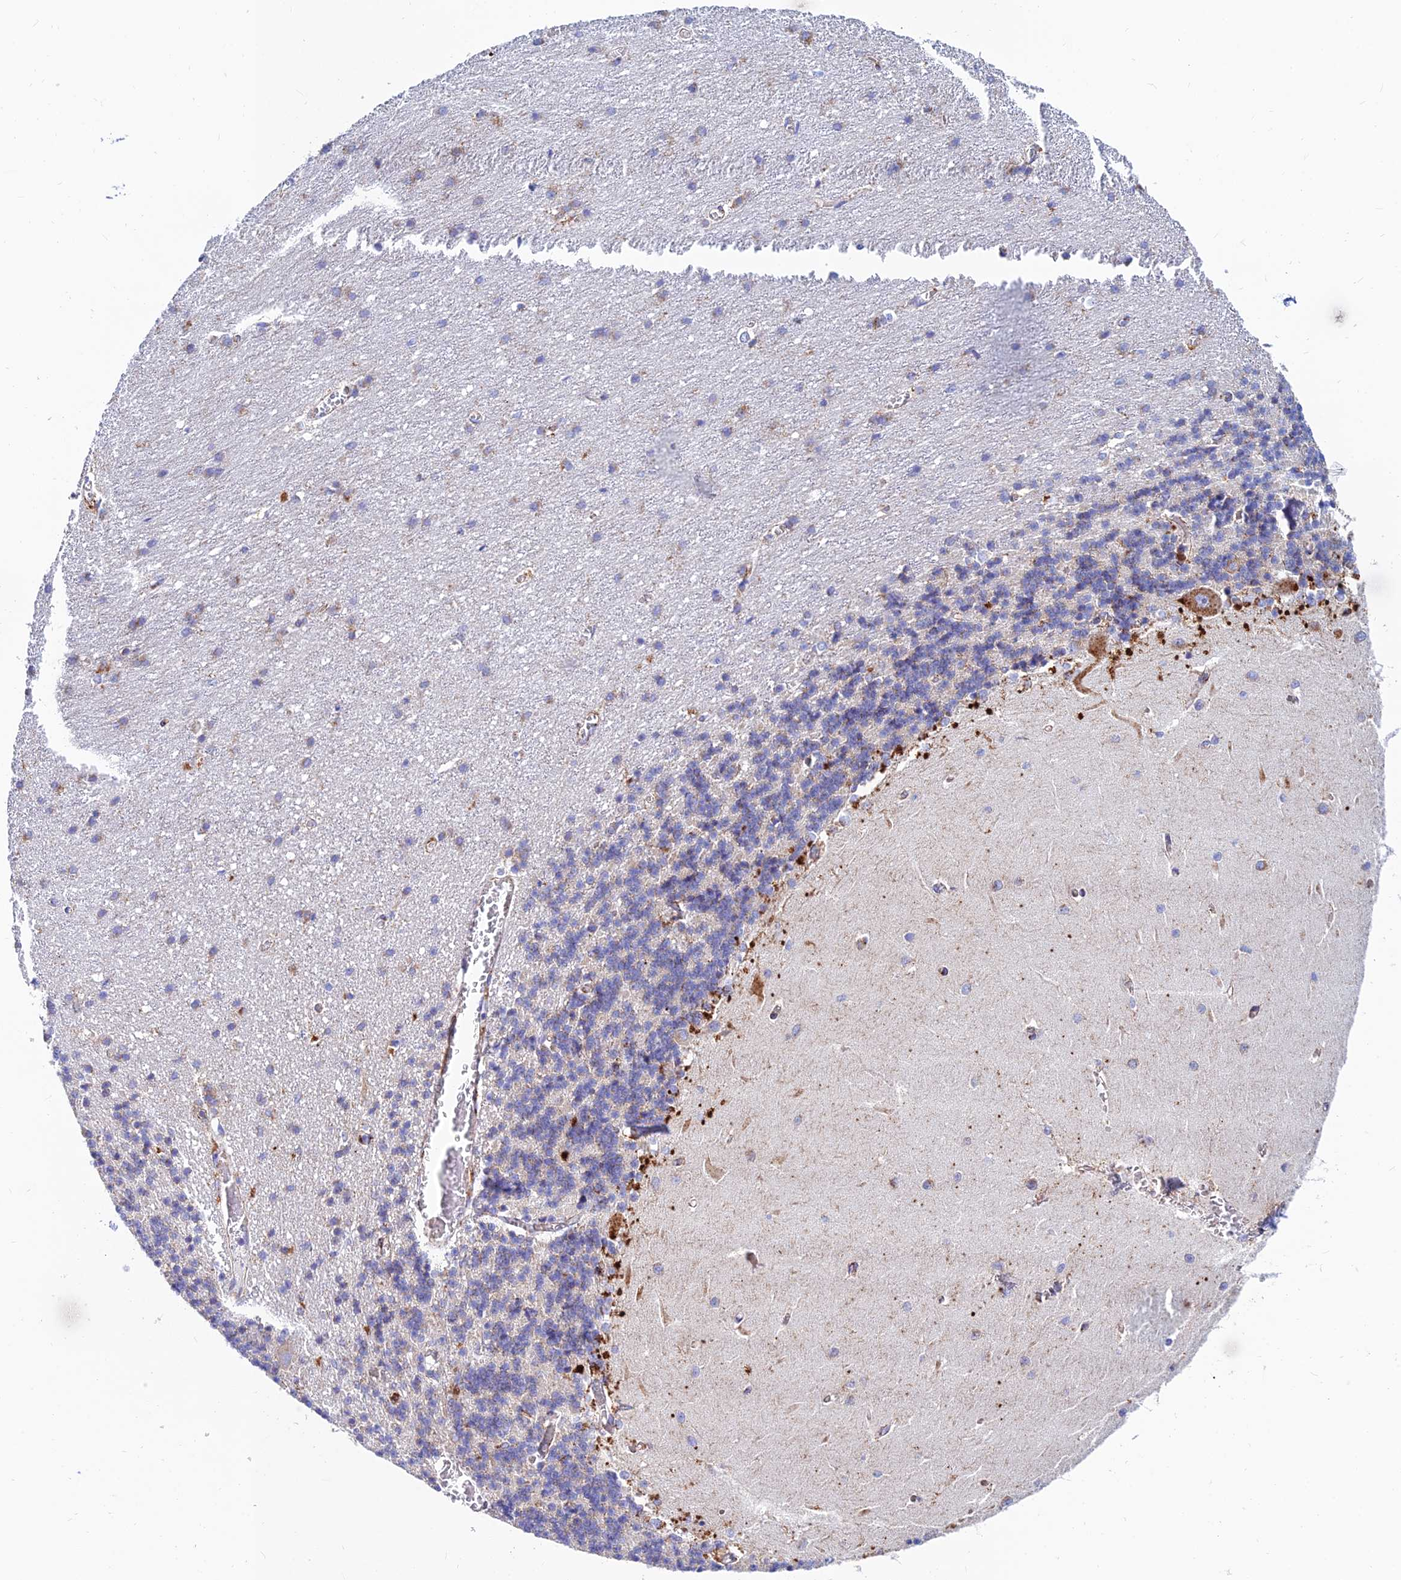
{"staining": {"intensity": "negative", "quantity": "none", "location": "none"}, "tissue": "cerebellum", "cell_type": "Cells in granular layer", "image_type": "normal", "snomed": [{"axis": "morphology", "description": "Normal tissue, NOS"}, {"axis": "topography", "description": "Cerebellum"}], "caption": "Cells in granular layer show no significant staining in unremarkable cerebellum. (IHC, brightfield microscopy, high magnification).", "gene": "SPNS1", "patient": {"sex": "male", "age": 37}}